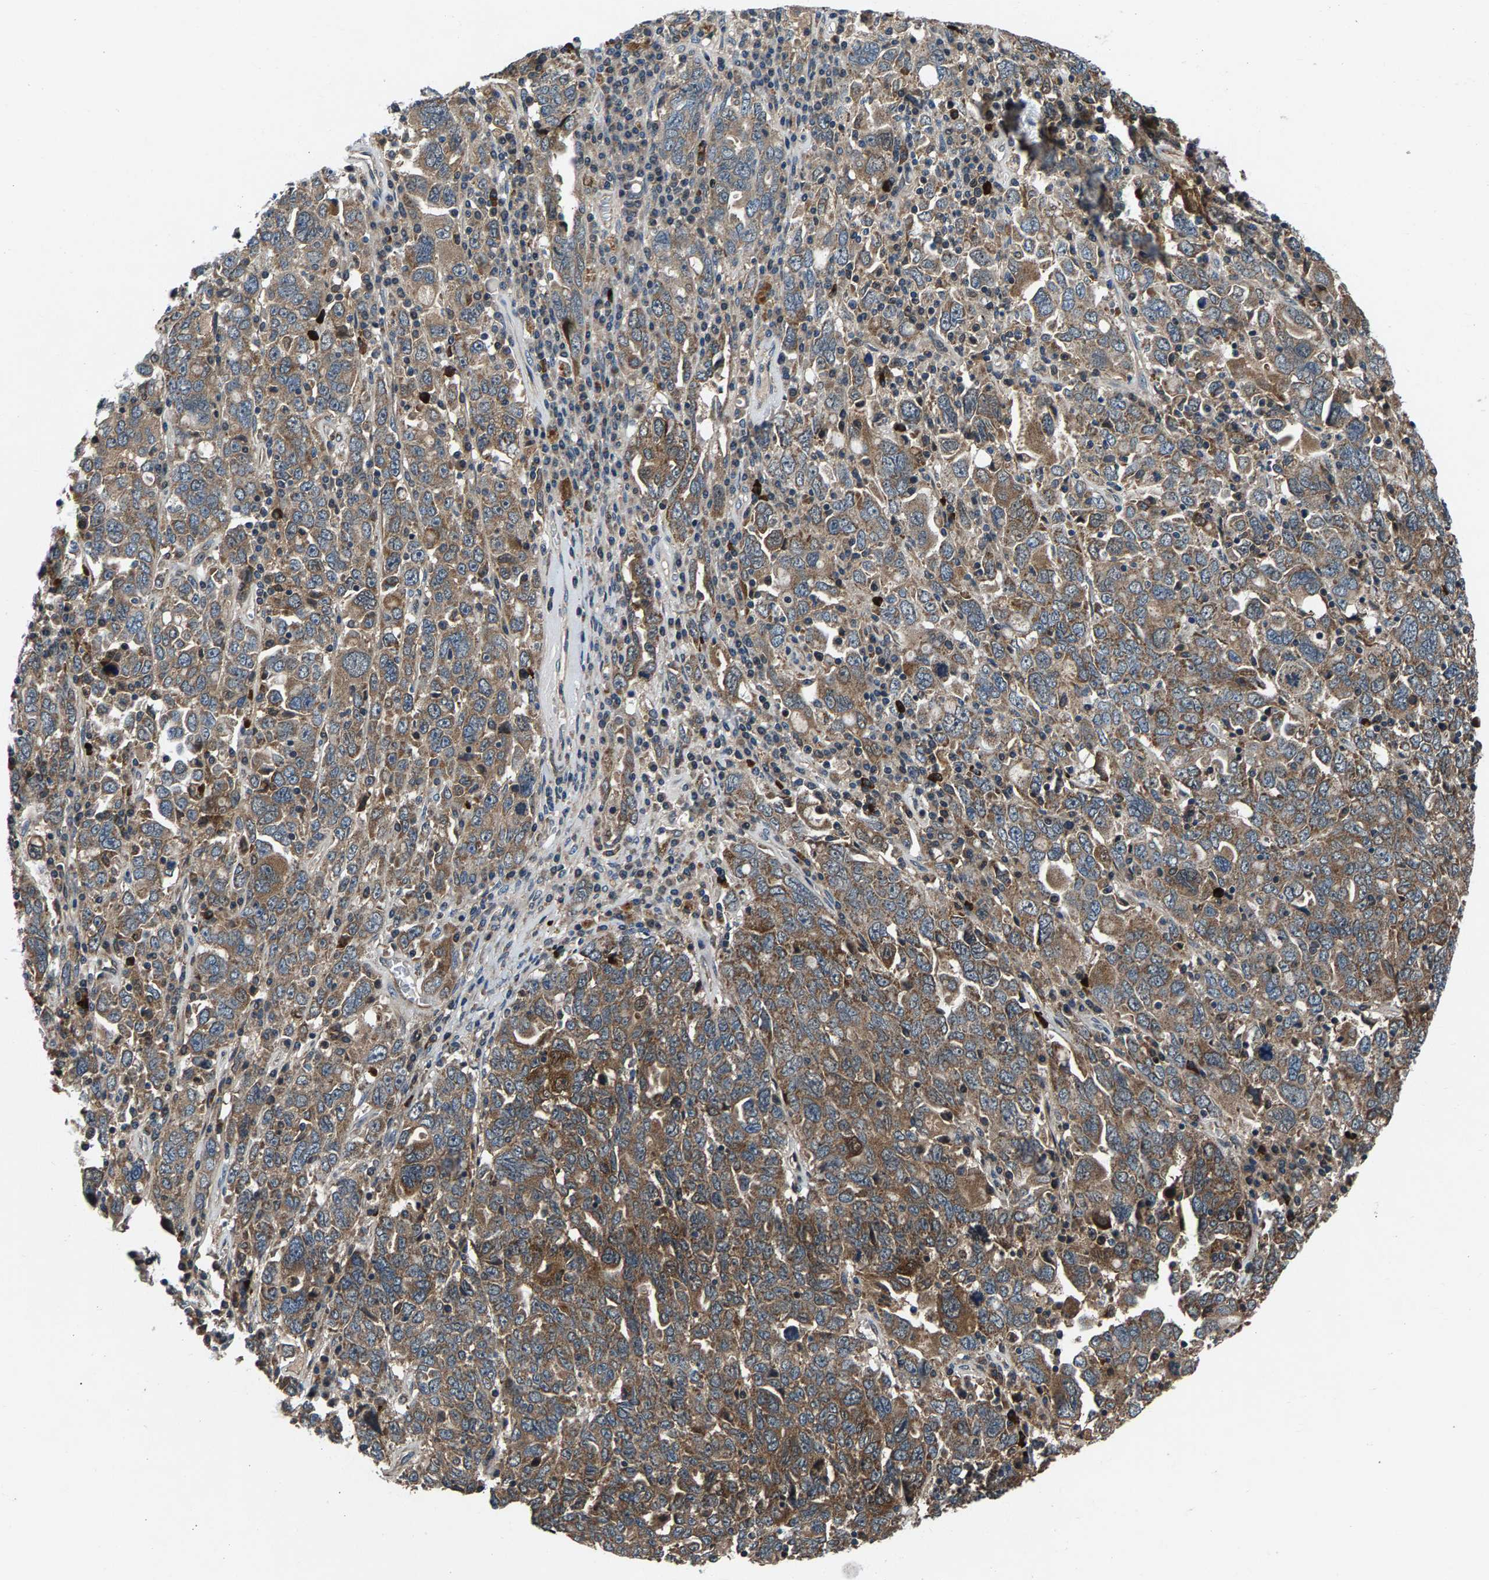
{"staining": {"intensity": "moderate", "quantity": ">75%", "location": "cytoplasmic/membranous"}, "tissue": "ovarian cancer", "cell_type": "Tumor cells", "image_type": "cancer", "snomed": [{"axis": "morphology", "description": "Carcinoma, endometroid"}, {"axis": "topography", "description": "Ovary"}], "caption": "There is medium levels of moderate cytoplasmic/membranous staining in tumor cells of ovarian cancer, as demonstrated by immunohistochemical staining (brown color).", "gene": "FAM78A", "patient": {"sex": "female", "age": 62}}